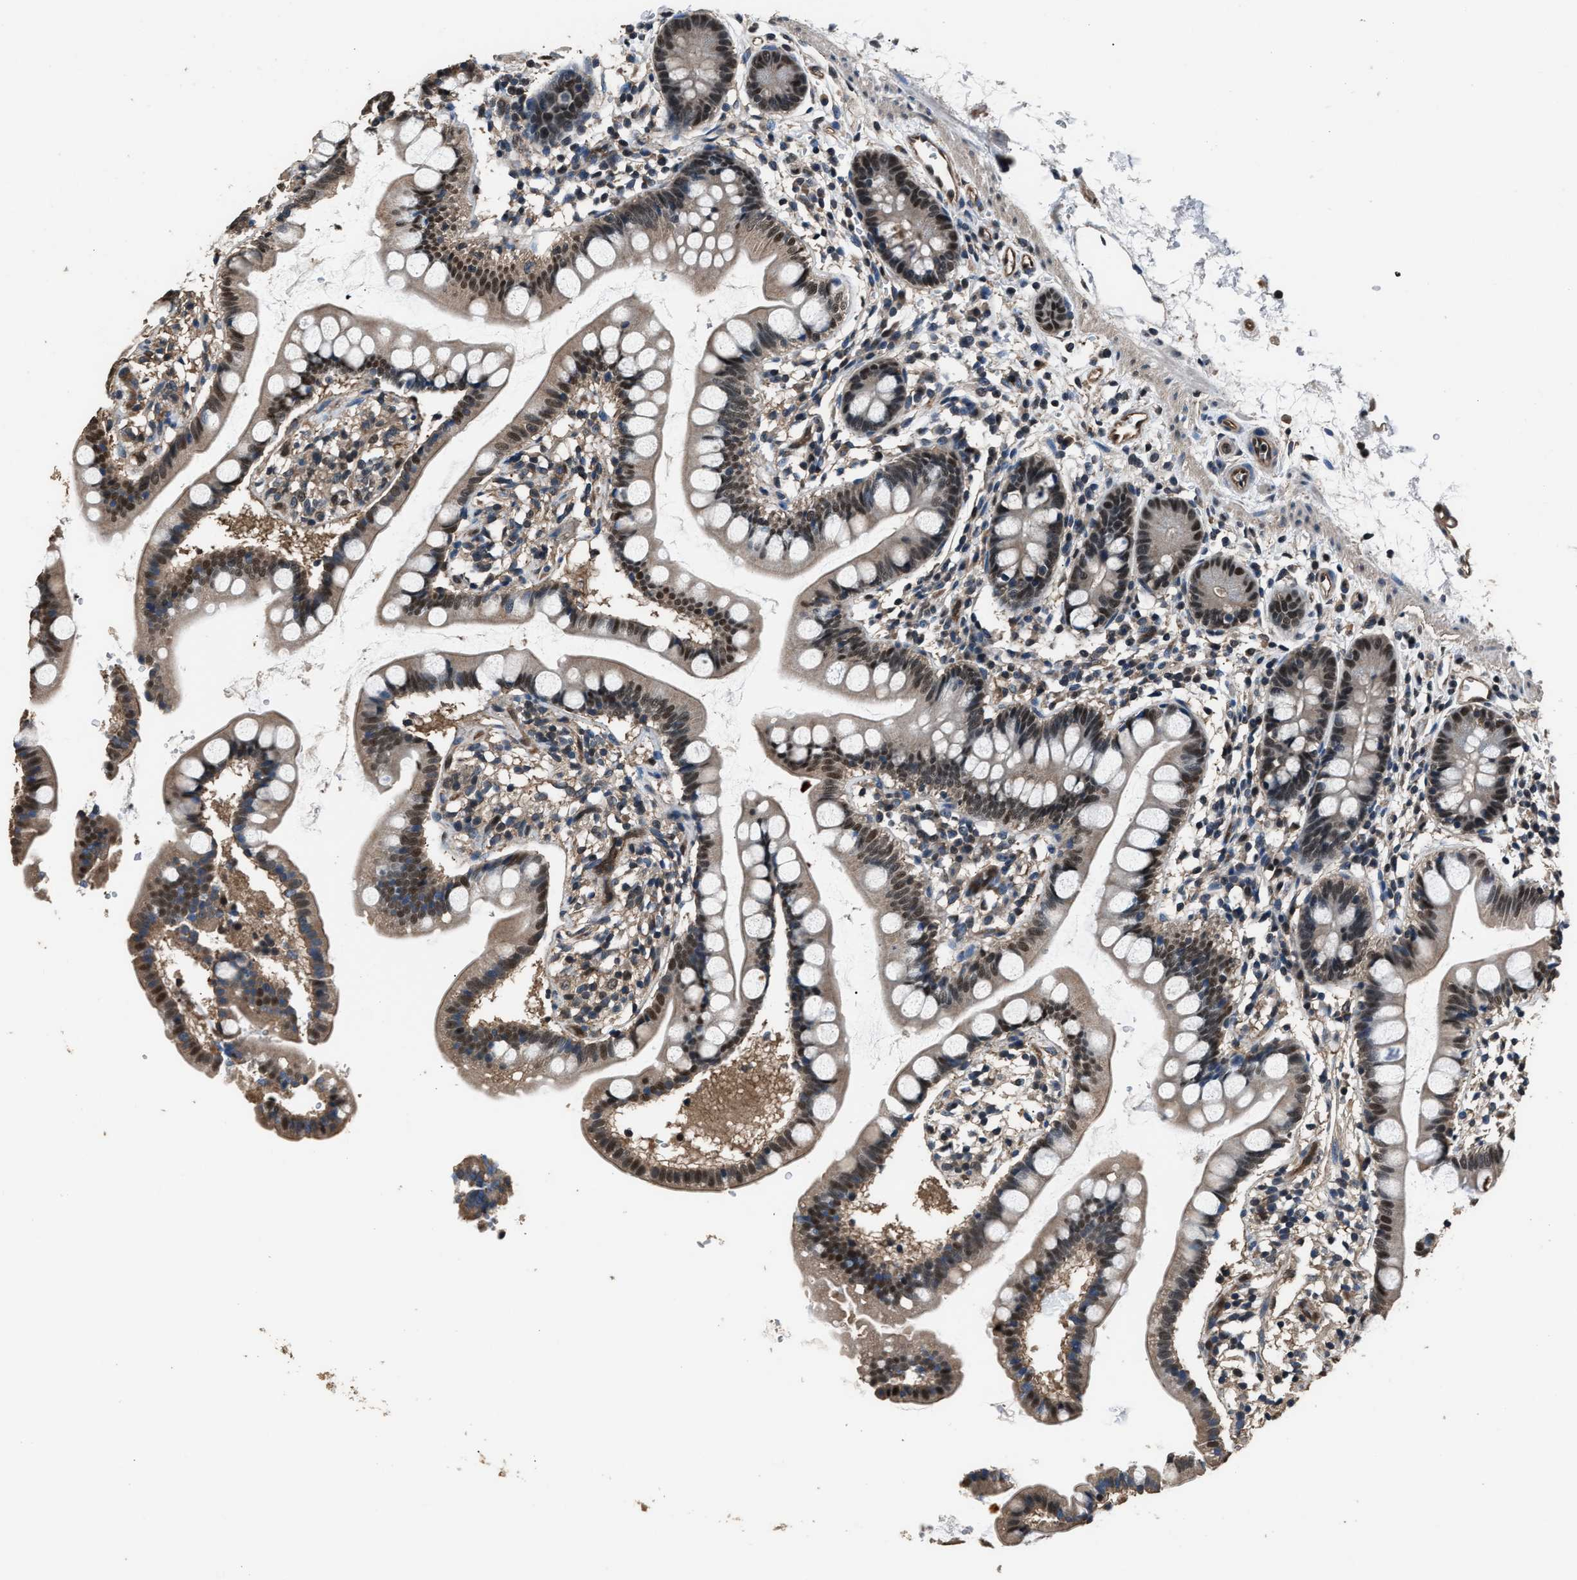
{"staining": {"intensity": "moderate", "quantity": ">75%", "location": "cytoplasmic/membranous,nuclear"}, "tissue": "small intestine", "cell_type": "Glandular cells", "image_type": "normal", "snomed": [{"axis": "morphology", "description": "Normal tissue, NOS"}, {"axis": "topography", "description": "Small intestine"}], "caption": "A high-resolution image shows IHC staining of unremarkable small intestine, which demonstrates moderate cytoplasmic/membranous,nuclear expression in approximately >75% of glandular cells.", "gene": "DFFA", "patient": {"sex": "female", "age": 84}}